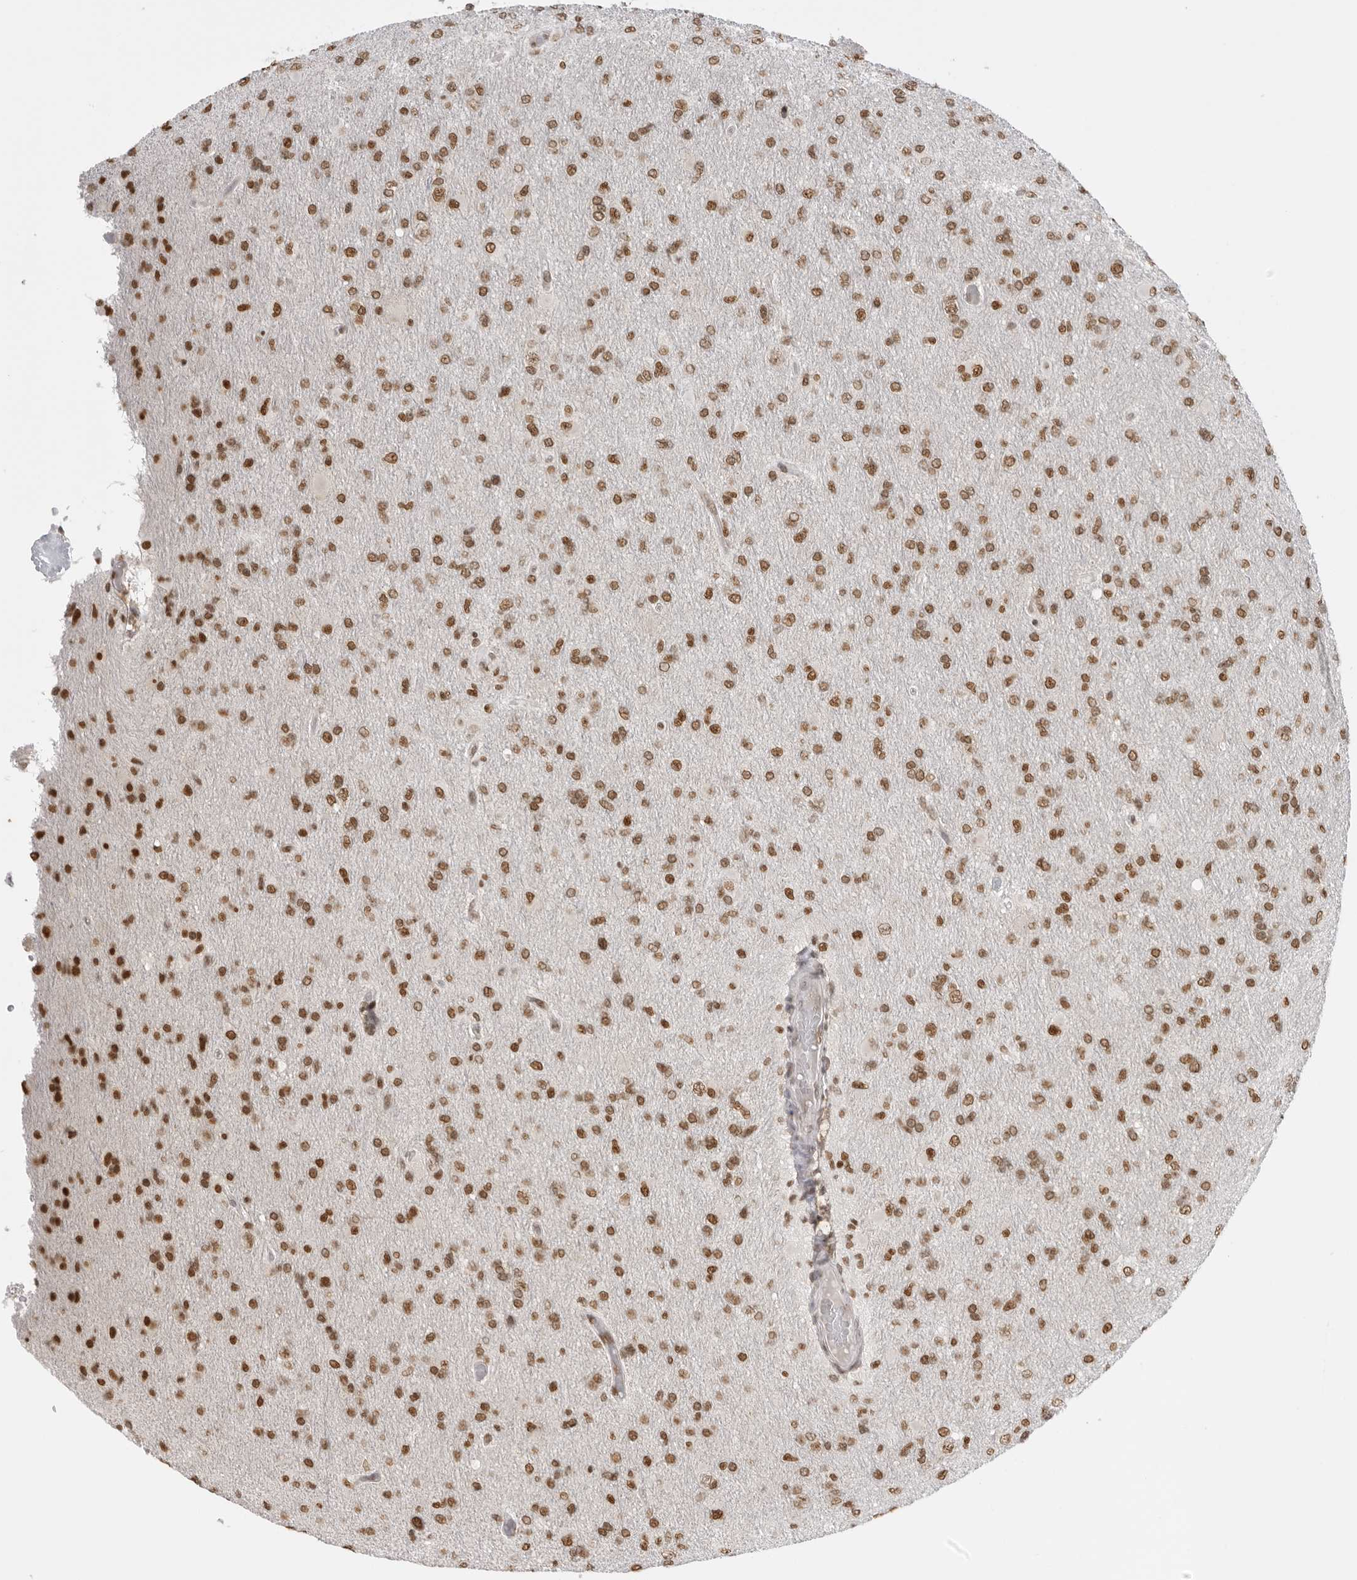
{"staining": {"intensity": "moderate", "quantity": ">75%", "location": "nuclear"}, "tissue": "glioma", "cell_type": "Tumor cells", "image_type": "cancer", "snomed": [{"axis": "morphology", "description": "Glioma, malignant, High grade"}, {"axis": "topography", "description": "Cerebral cortex"}], "caption": "Moderate nuclear staining for a protein is seen in approximately >75% of tumor cells of high-grade glioma (malignant) using IHC.", "gene": "RPA2", "patient": {"sex": "female", "age": 36}}